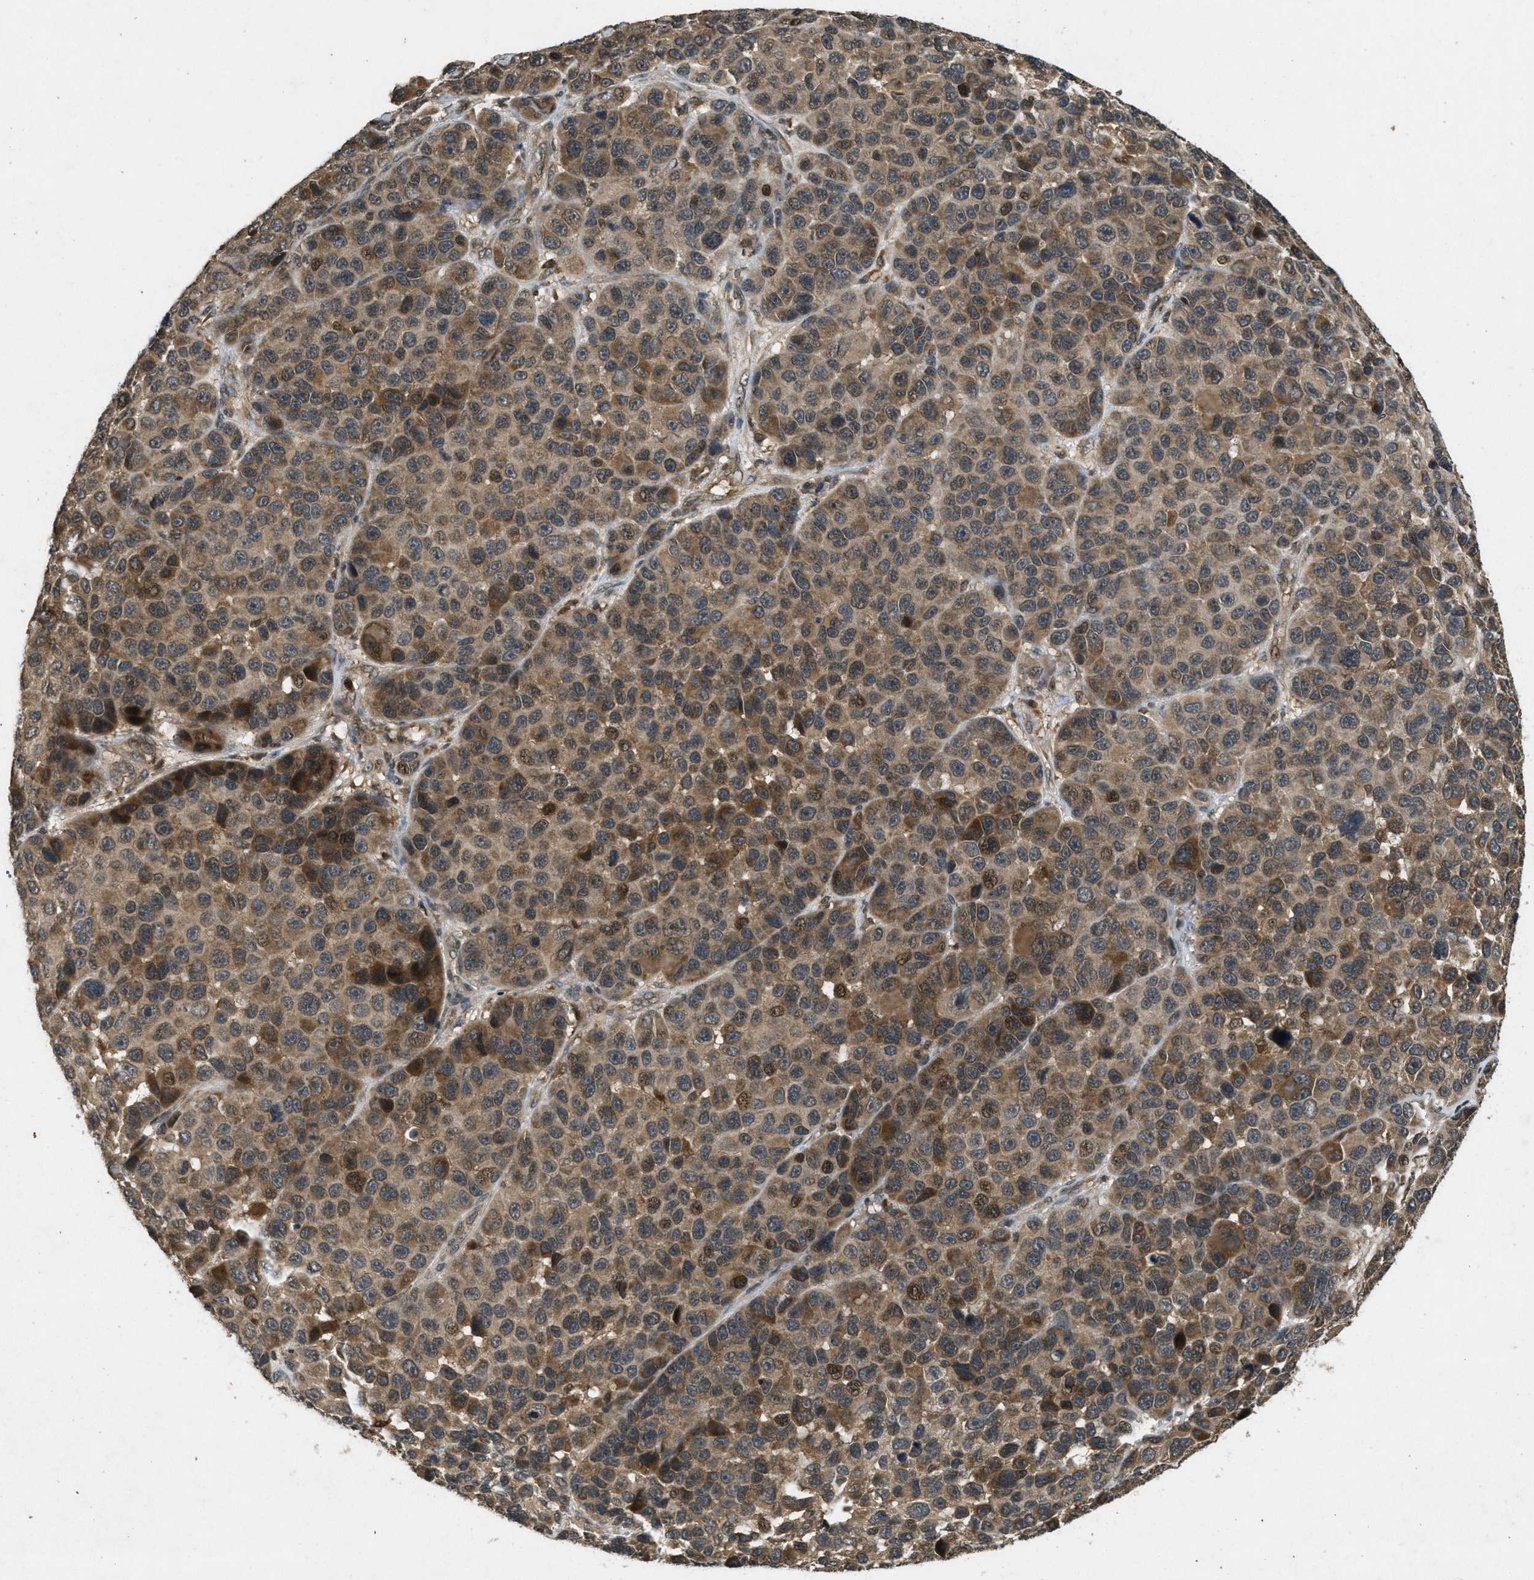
{"staining": {"intensity": "moderate", "quantity": ">75%", "location": "cytoplasmic/membranous"}, "tissue": "melanoma", "cell_type": "Tumor cells", "image_type": "cancer", "snomed": [{"axis": "morphology", "description": "Malignant melanoma, NOS"}, {"axis": "topography", "description": "Skin"}], "caption": "Moderate cytoplasmic/membranous expression is present in approximately >75% of tumor cells in malignant melanoma.", "gene": "ATG7", "patient": {"sex": "male", "age": 53}}